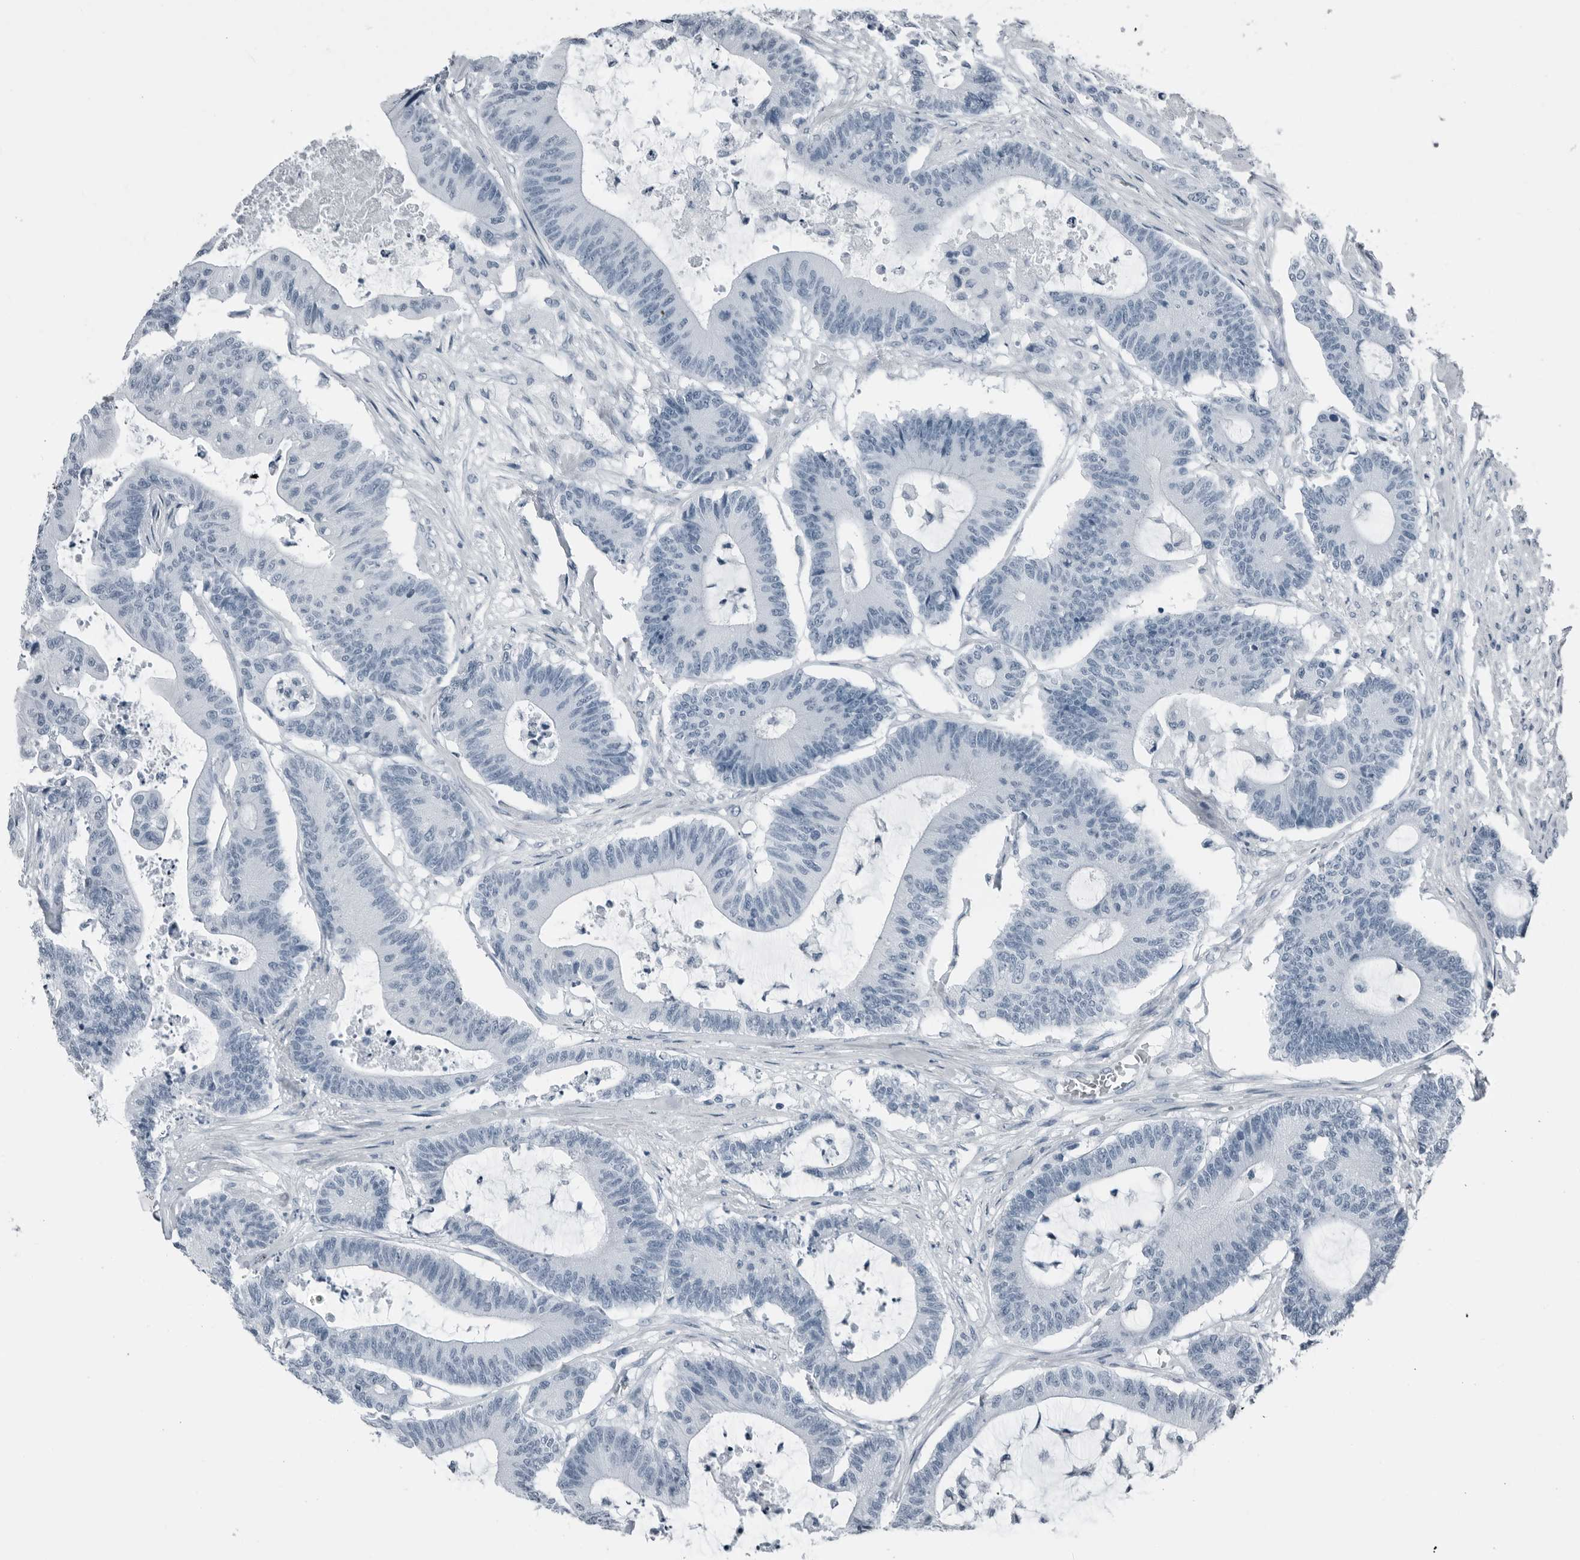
{"staining": {"intensity": "negative", "quantity": "none", "location": "none"}, "tissue": "colorectal cancer", "cell_type": "Tumor cells", "image_type": "cancer", "snomed": [{"axis": "morphology", "description": "Adenocarcinoma, NOS"}, {"axis": "topography", "description": "Colon"}], "caption": "The photomicrograph displays no significant expression in tumor cells of colorectal adenocarcinoma.", "gene": "PRSS1", "patient": {"sex": "female", "age": 84}}